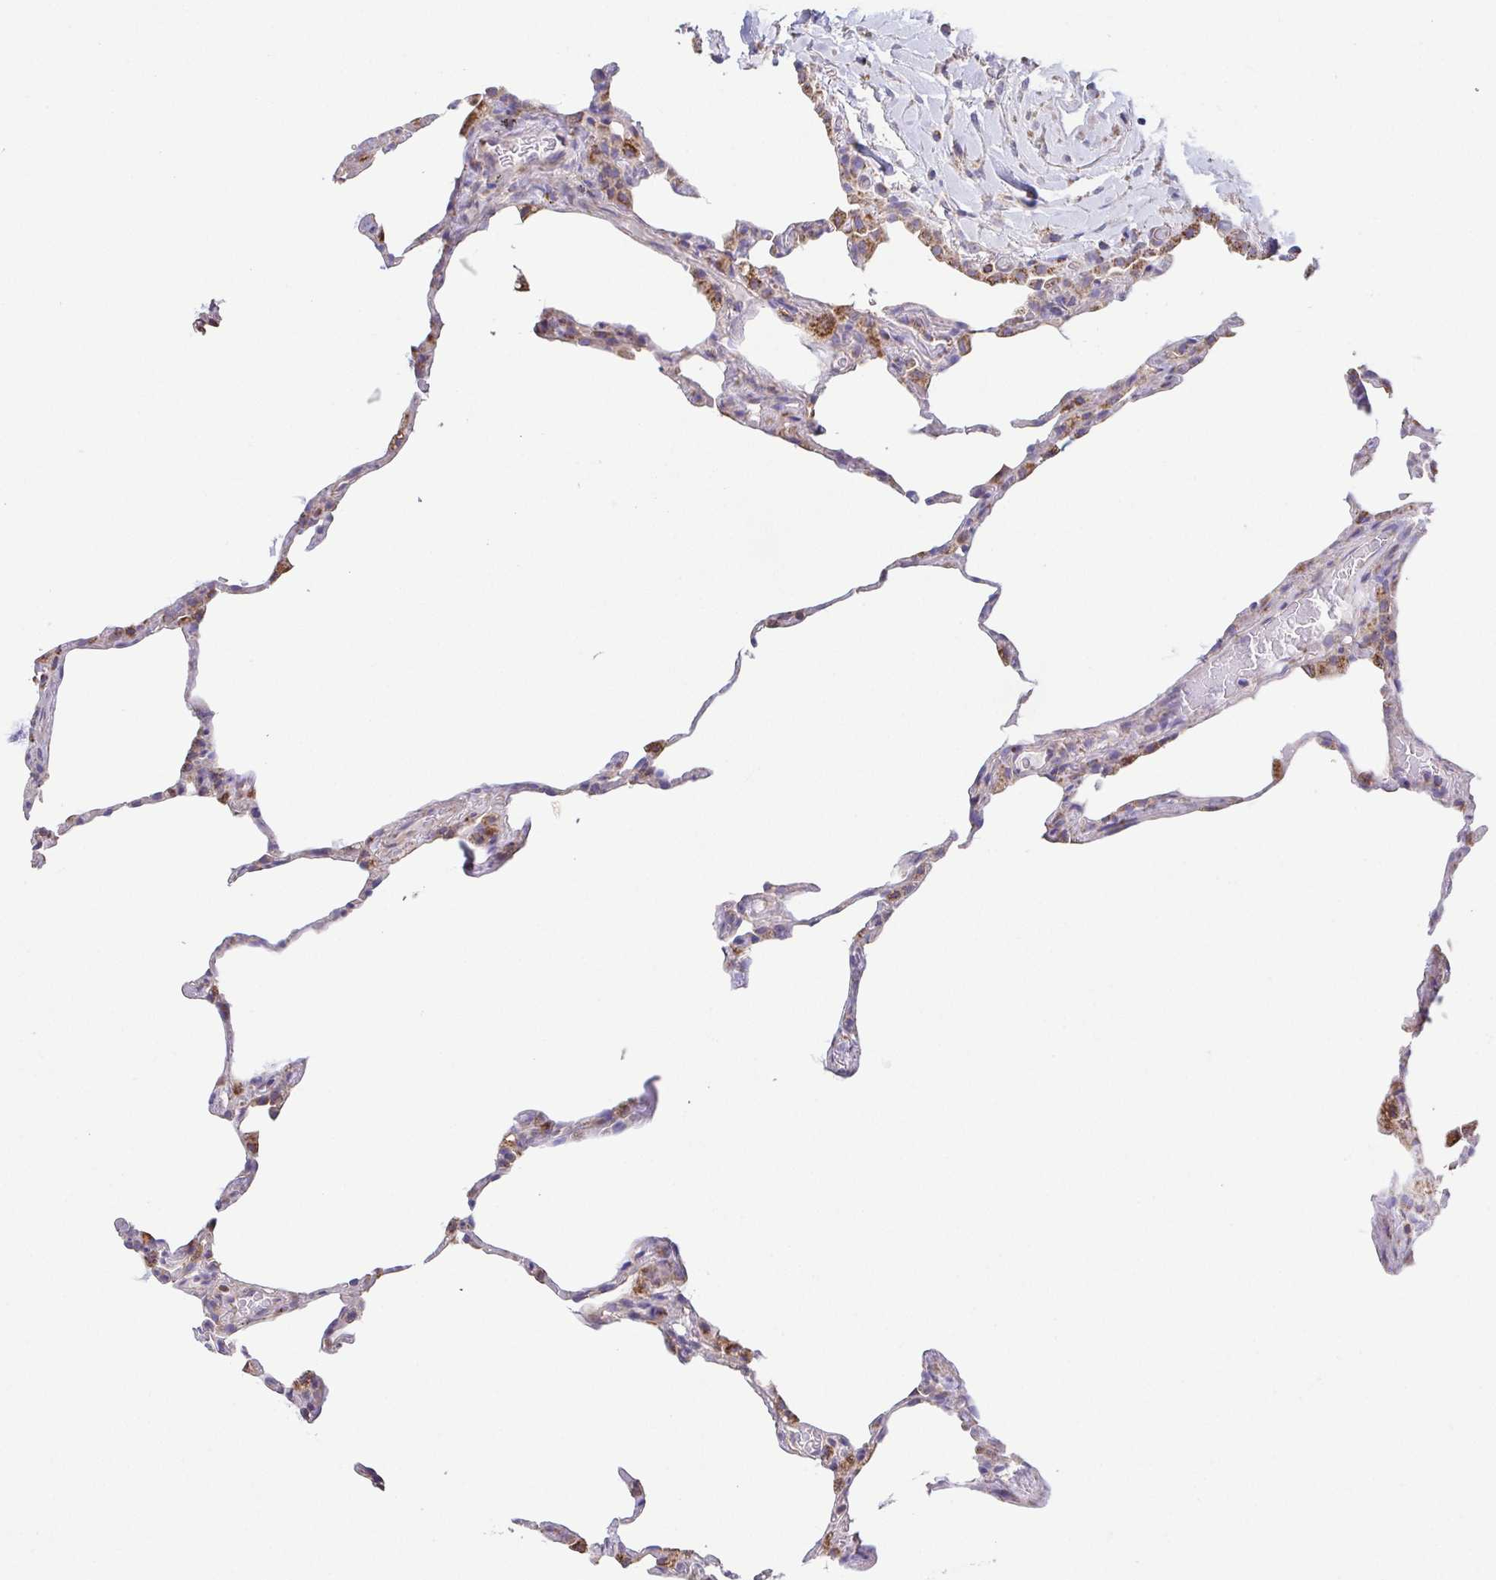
{"staining": {"intensity": "negative", "quantity": "none", "location": "none"}, "tissue": "lung", "cell_type": "Alveolar cells", "image_type": "normal", "snomed": [{"axis": "morphology", "description": "Normal tissue, NOS"}, {"axis": "topography", "description": "Lung"}], "caption": "The histopathology image displays no staining of alveolar cells in unremarkable lung.", "gene": "GINM1", "patient": {"sex": "female", "age": 57}}